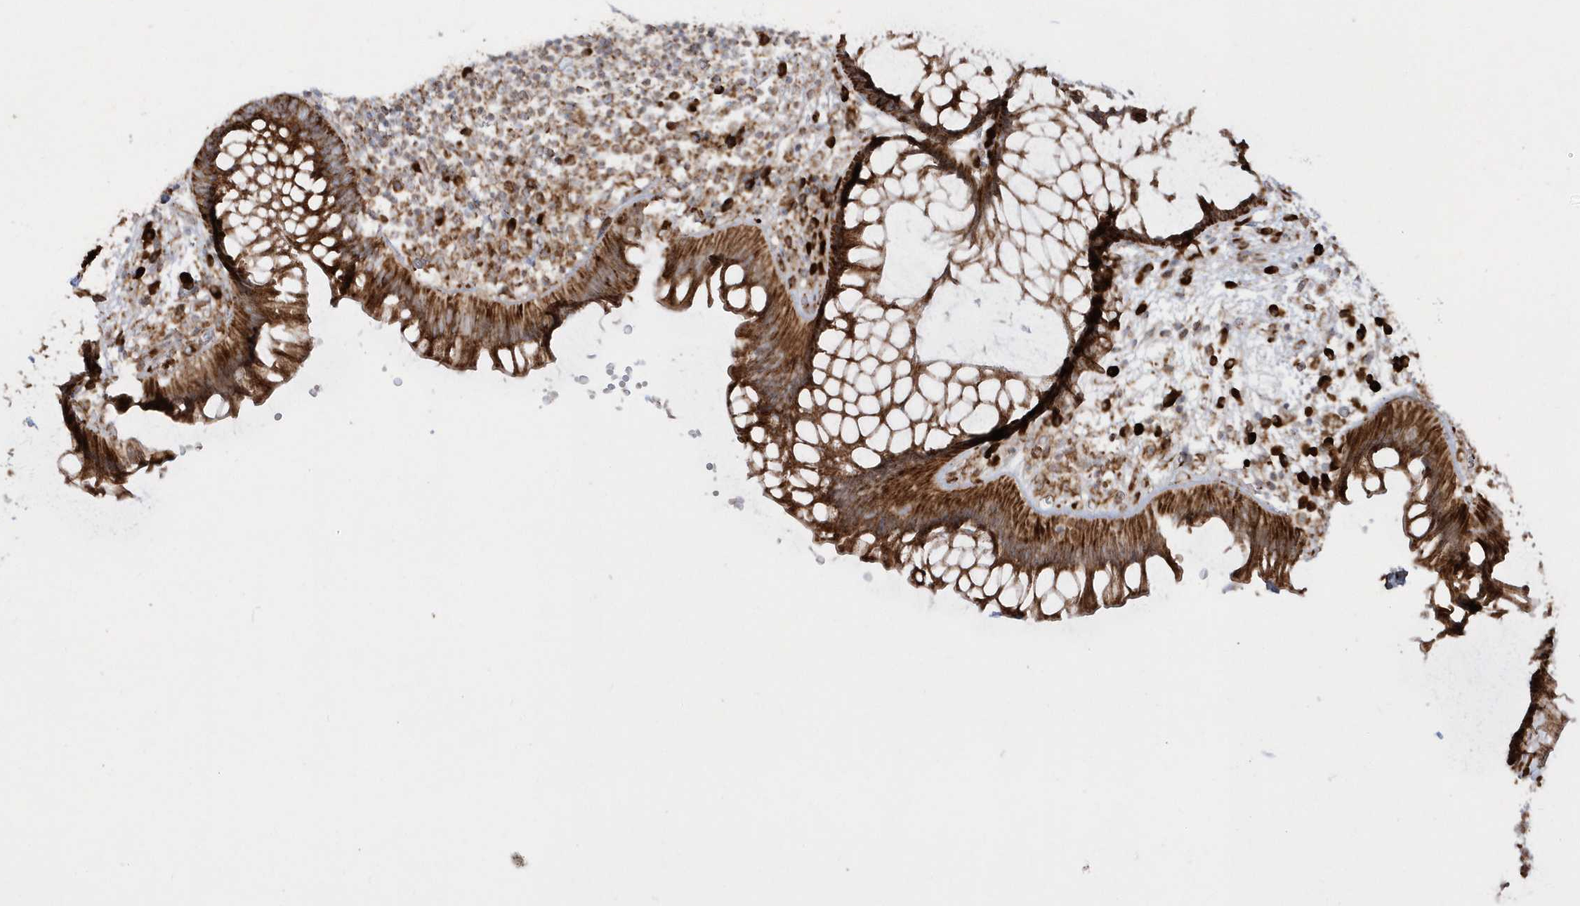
{"staining": {"intensity": "strong", "quantity": ">75%", "location": "cytoplasmic/membranous"}, "tissue": "rectum", "cell_type": "Glandular cells", "image_type": "normal", "snomed": [{"axis": "morphology", "description": "Normal tissue, NOS"}, {"axis": "topography", "description": "Rectum"}], "caption": "Immunohistochemical staining of normal human rectum demonstrates >75% levels of strong cytoplasmic/membranous protein positivity in approximately >75% of glandular cells. The protein of interest is shown in brown color, while the nuclei are stained blue.", "gene": "SH3BP2", "patient": {"sex": "male", "age": 51}}